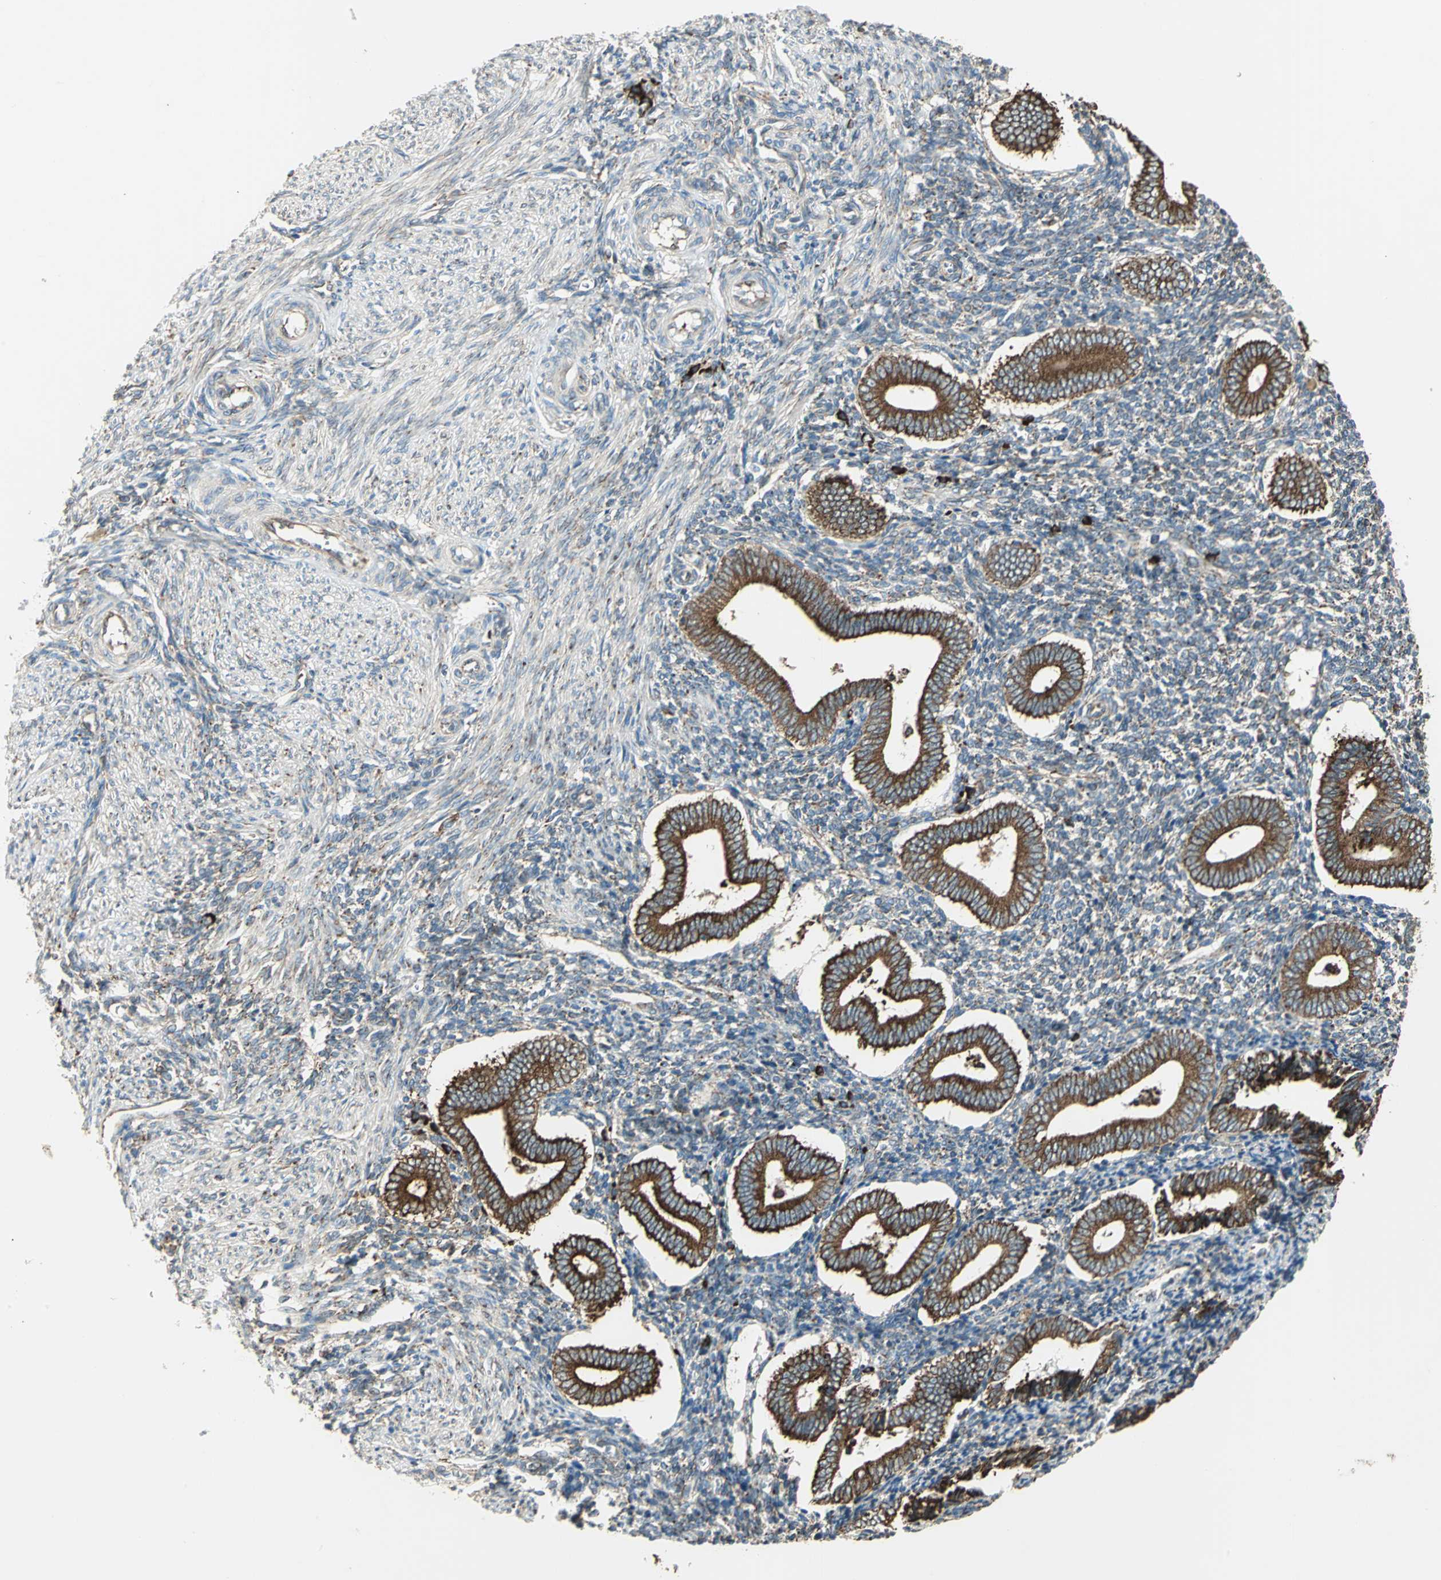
{"staining": {"intensity": "moderate", "quantity": ">75%", "location": "cytoplasmic/membranous"}, "tissue": "endometrium", "cell_type": "Cells in endometrial stroma", "image_type": "normal", "snomed": [{"axis": "morphology", "description": "Normal tissue, NOS"}, {"axis": "topography", "description": "Uterus"}, {"axis": "topography", "description": "Endometrium"}], "caption": "Immunohistochemistry photomicrograph of normal endometrium: human endometrium stained using IHC displays medium levels of moderate protein expression localized specifically in the cytoplasmic/membranous of cells in endometrial stroma, appearing as a cytoplasmic/membranous brown color.", "gene": "PDIA4", "patient": {"sex": "female", "age": 33}}